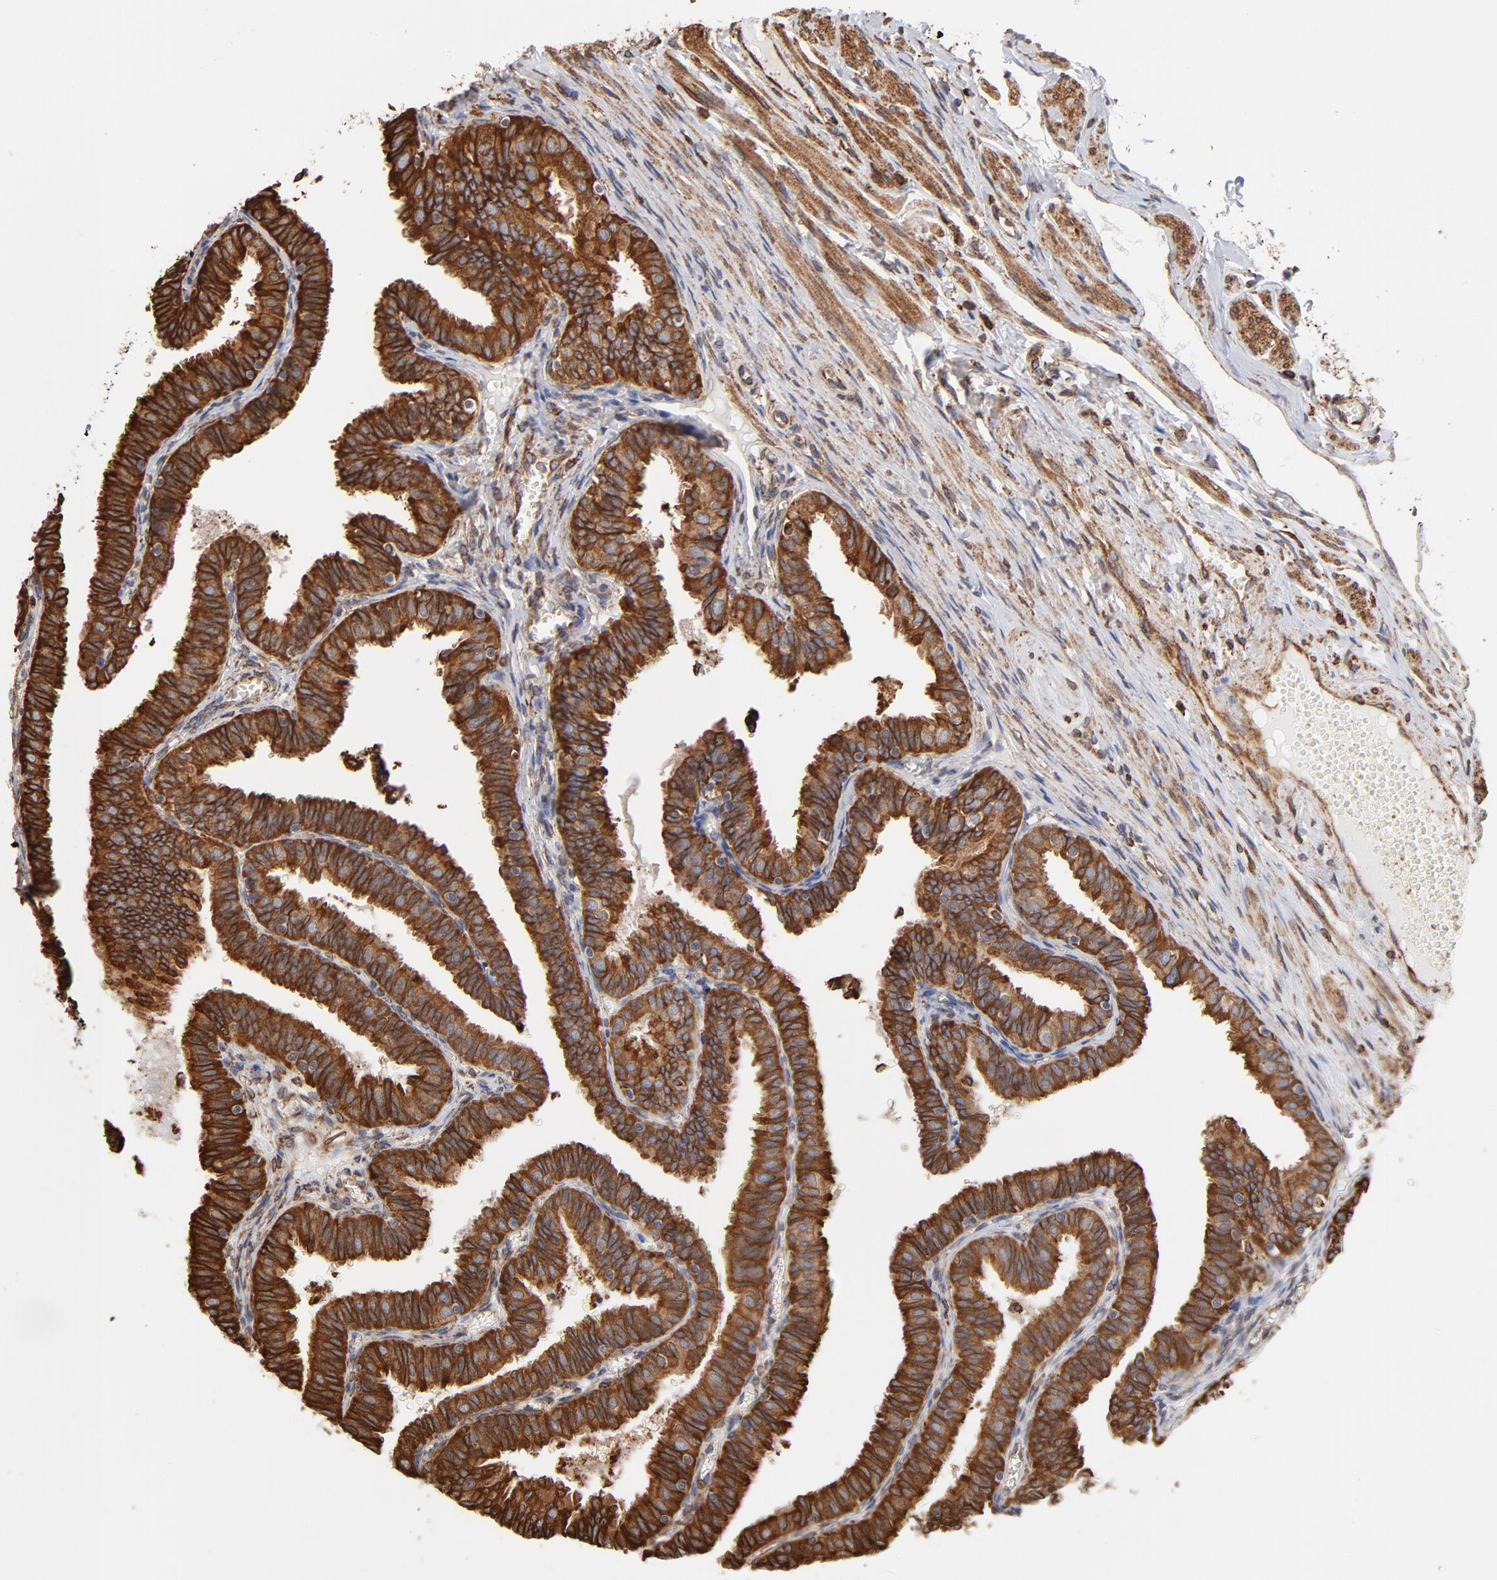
{"staining": {"intensity": "strong", "quantity": ">75%", "location": "cytoplasmic/membranous"}, "tissue": "fallopian tube", "cell_type": "Glandular cells", "image_type": "normal", "snomed": [{"axis": "morphology", "description": "Normal tissue, NOS"}, {"axis": "topography", "description": "Fallopian tube"}], "caption": "An image showing strong cytoplasmic/membranous expression in approximately >75% of glandular cells in benign fallopian tube, as visualized by brown immunohistochemical staining.", "gene": "CANX", "patient": {"sex": "female", "age": 46}}